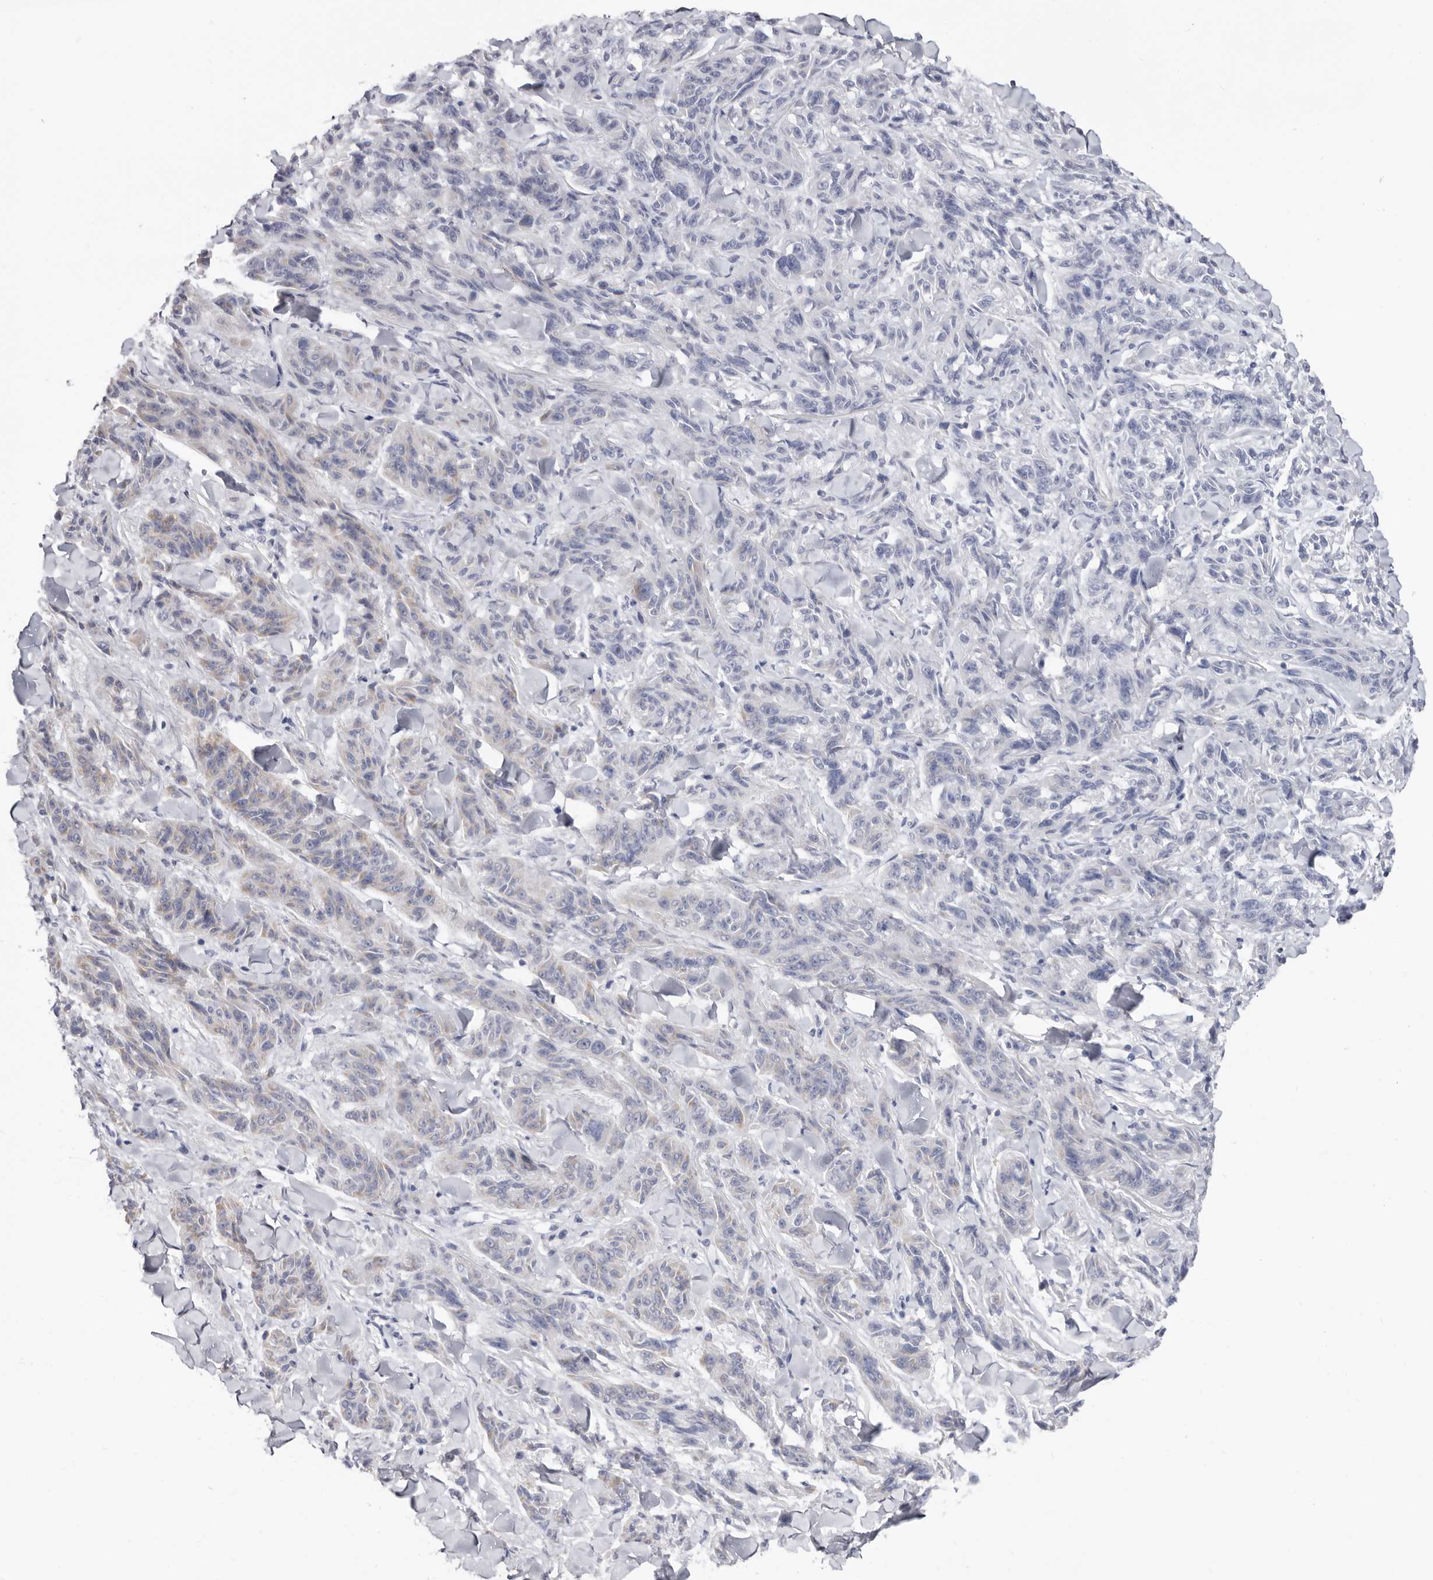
{"staining": {"intensity": "negative", "quantity": "none", "location": "none"}, "tissue": "melanoma", "cell_type": "Tumor cells", "image_type": "cancer", "snomed": [{"axis": "morphology", "description": "Malignant melanoma, NOS"}, {"axis": "topography", "description": "Skin"}], "caption": "Tumor cells are negative for protein expression in human malignant melanoma.", "gene": "RSPO2", "patient": {"sex": "male", "age": 53}}